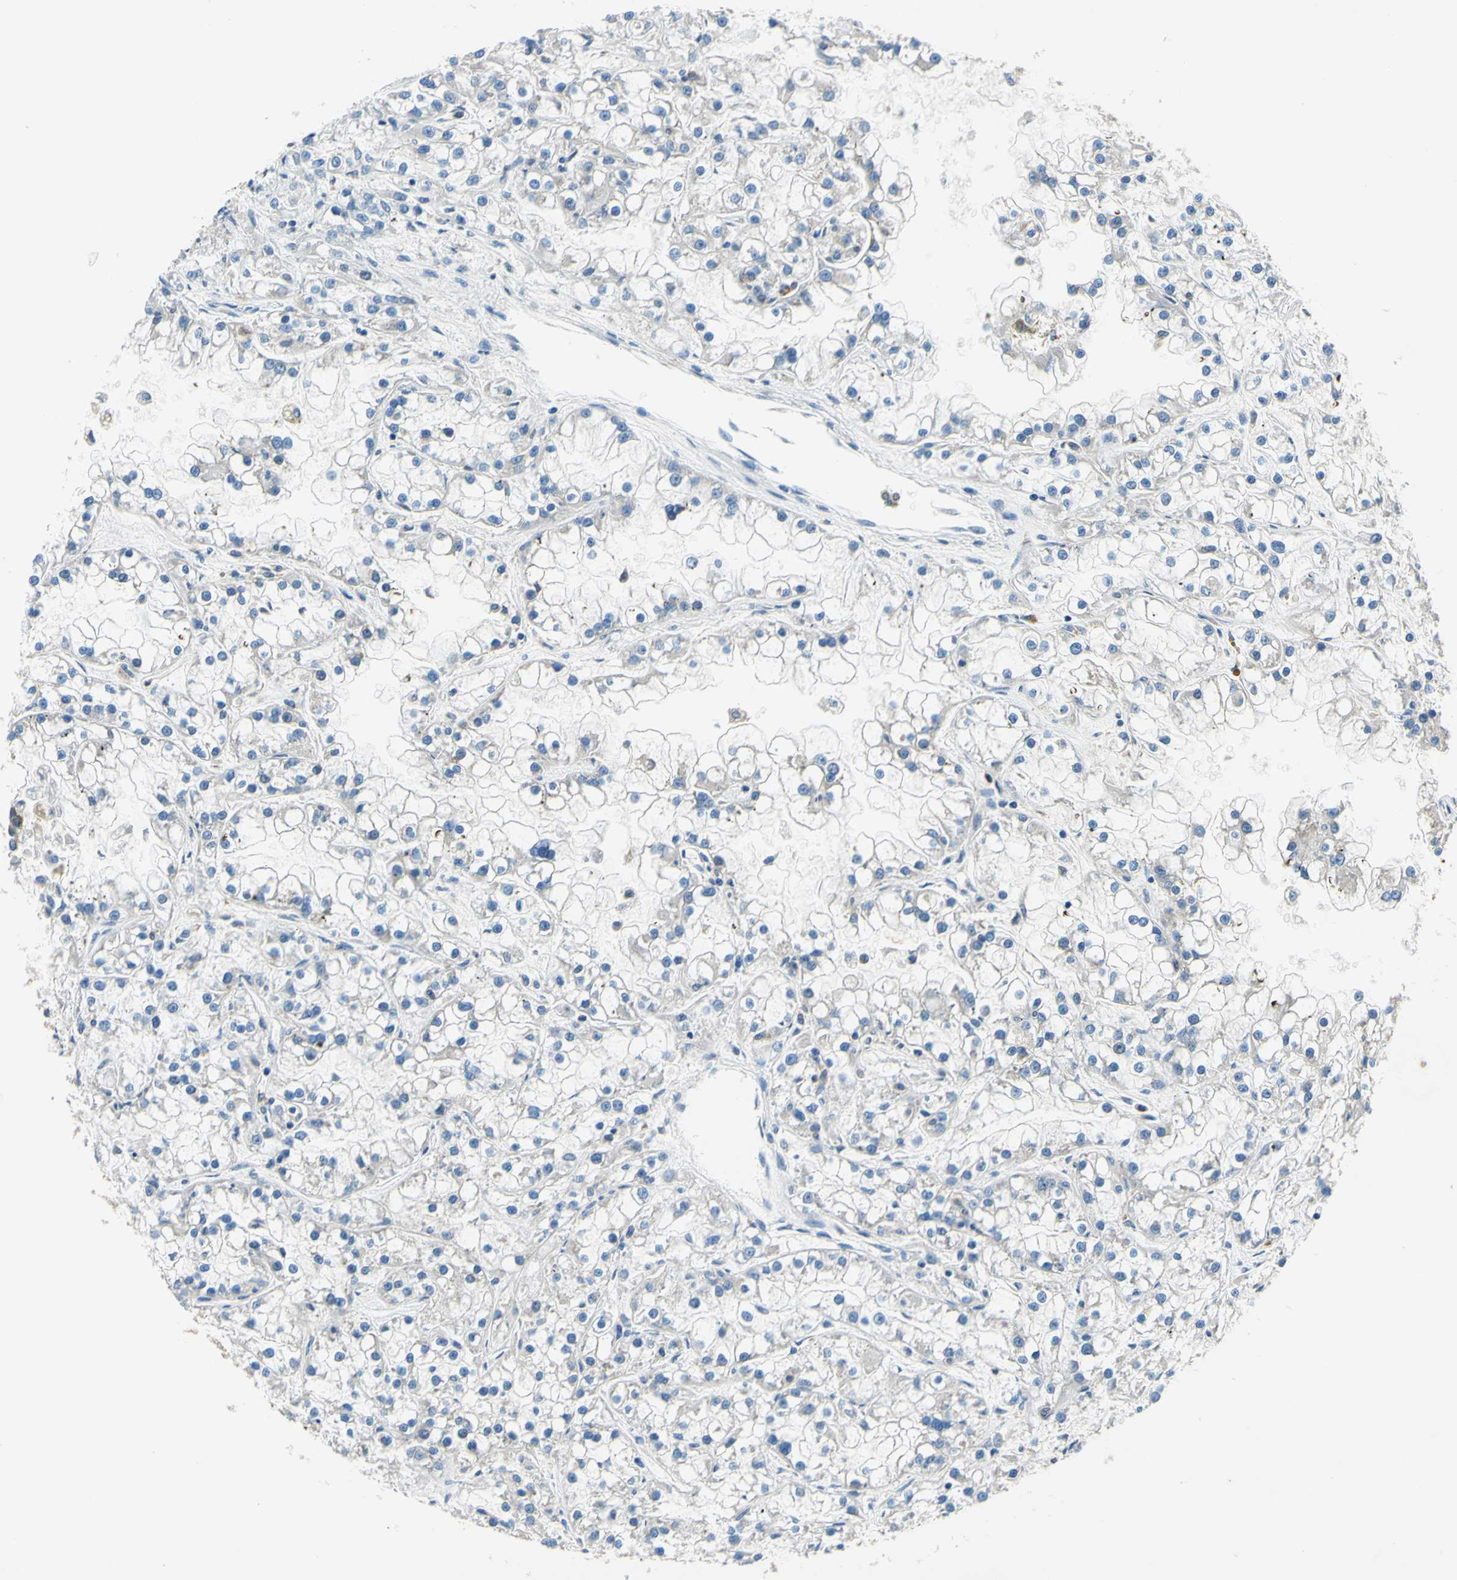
{"staining": {"intensity": "negative", "quantity": "none", "location": "none"}, "tissue": "renal cancer", "cell_type": "Tumor cells", "image_type": "cancer", "snomed": [{"axis": "morphology", "description": "Adenocarcinoma, NOS"}, {"axis": "topography", "description": "Kidney"}], "caption": "High power microscopy photomicrograph of an IHC histopathology image of adenocarcinoma (renal), revealing no significant staining in tumor cells.", "gene": "PLA2G4A", "patient": {"sex": "female", "age": 52}}